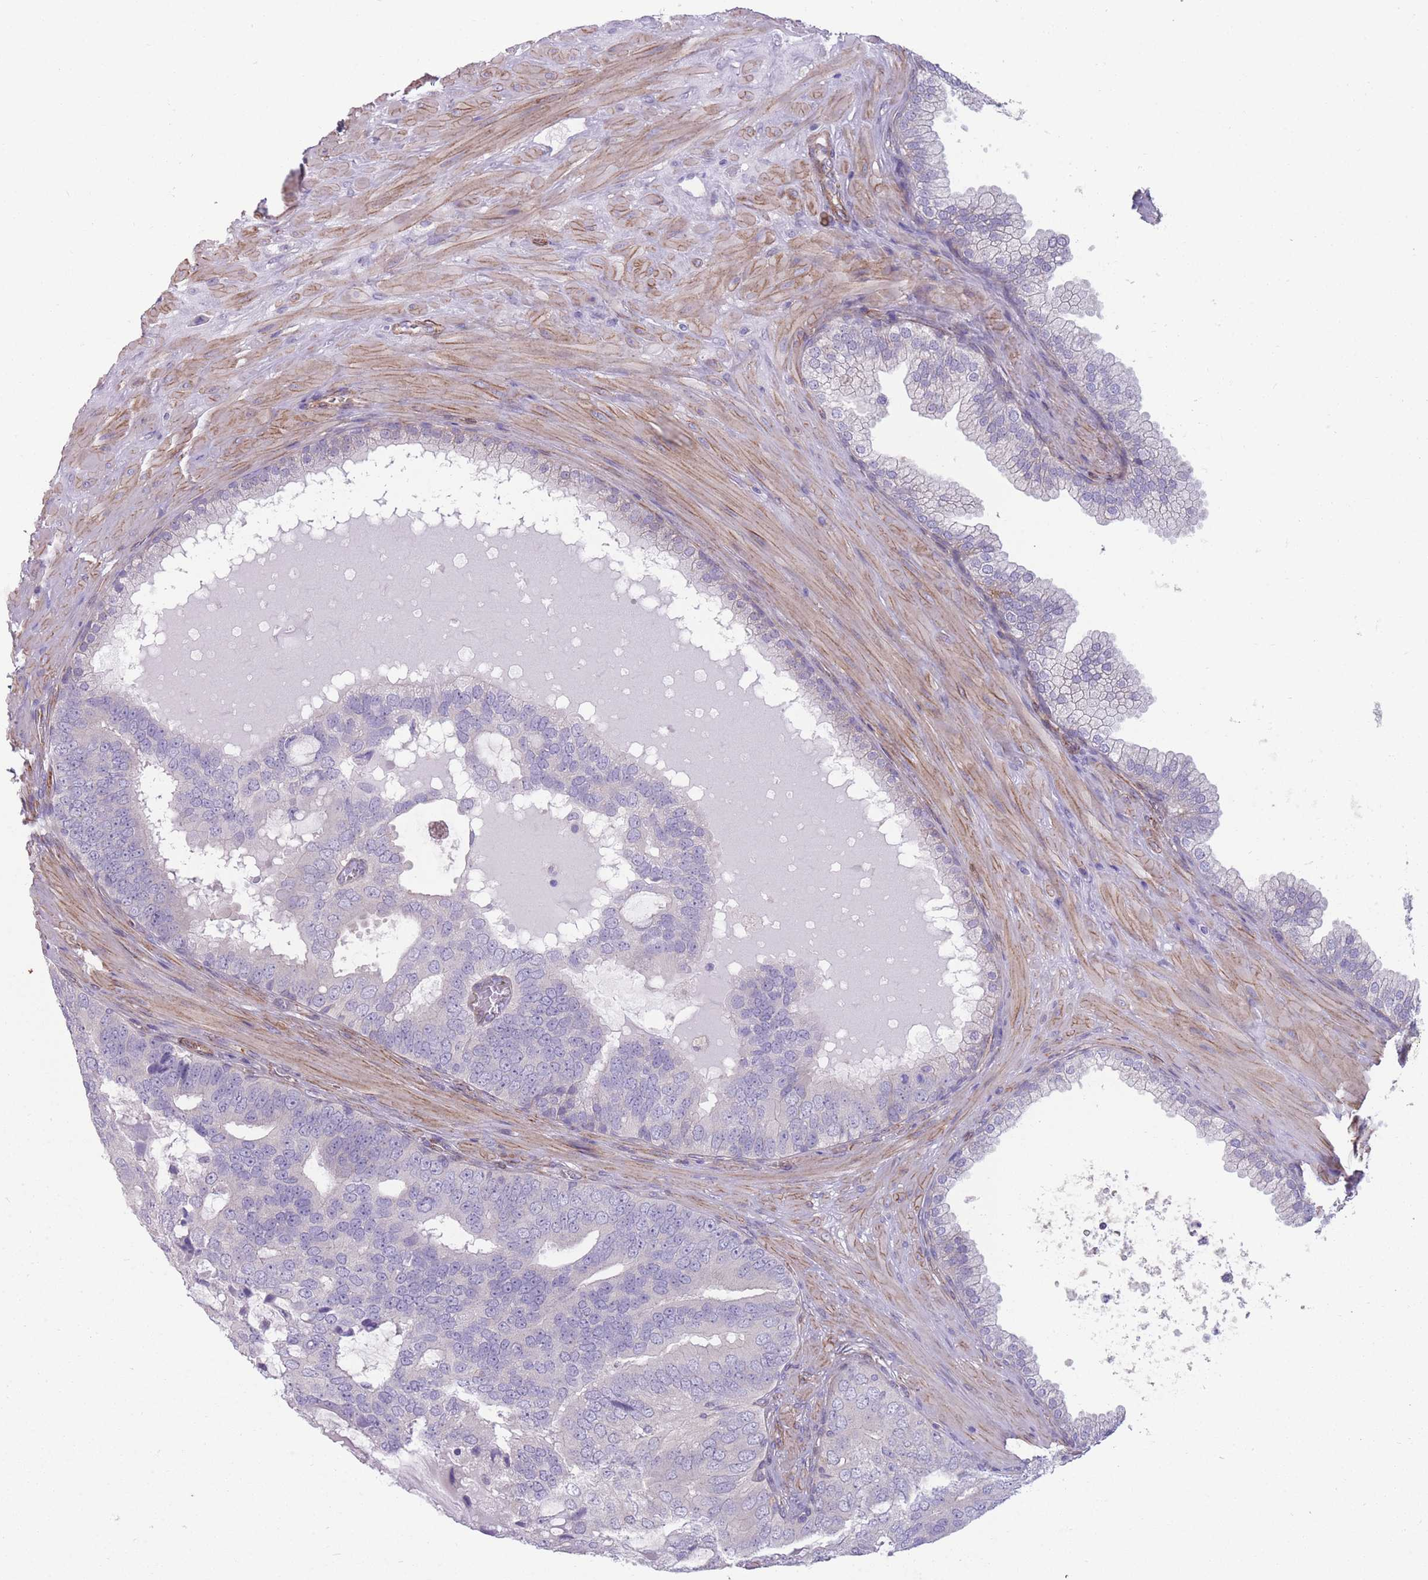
{"staining": {"intensity": "negative", "quantity": "none", "location": "none"}, "tissue": "prostate cancer", "cell_type": "Tumor cells", "image_type": "cancer", "snomed": [{"axis": "morphology", "description": "Adenocarcinoma, High grade"}, {"axis": "topography", "description": "Prostate"}], "caption": "Histopathology image shows no protein expression in tumor cells of adenocarcinoma (high-grade) (prostate) tissue.", "gene": "RGS11", "patient": {"sex": "male", "age": 55}}